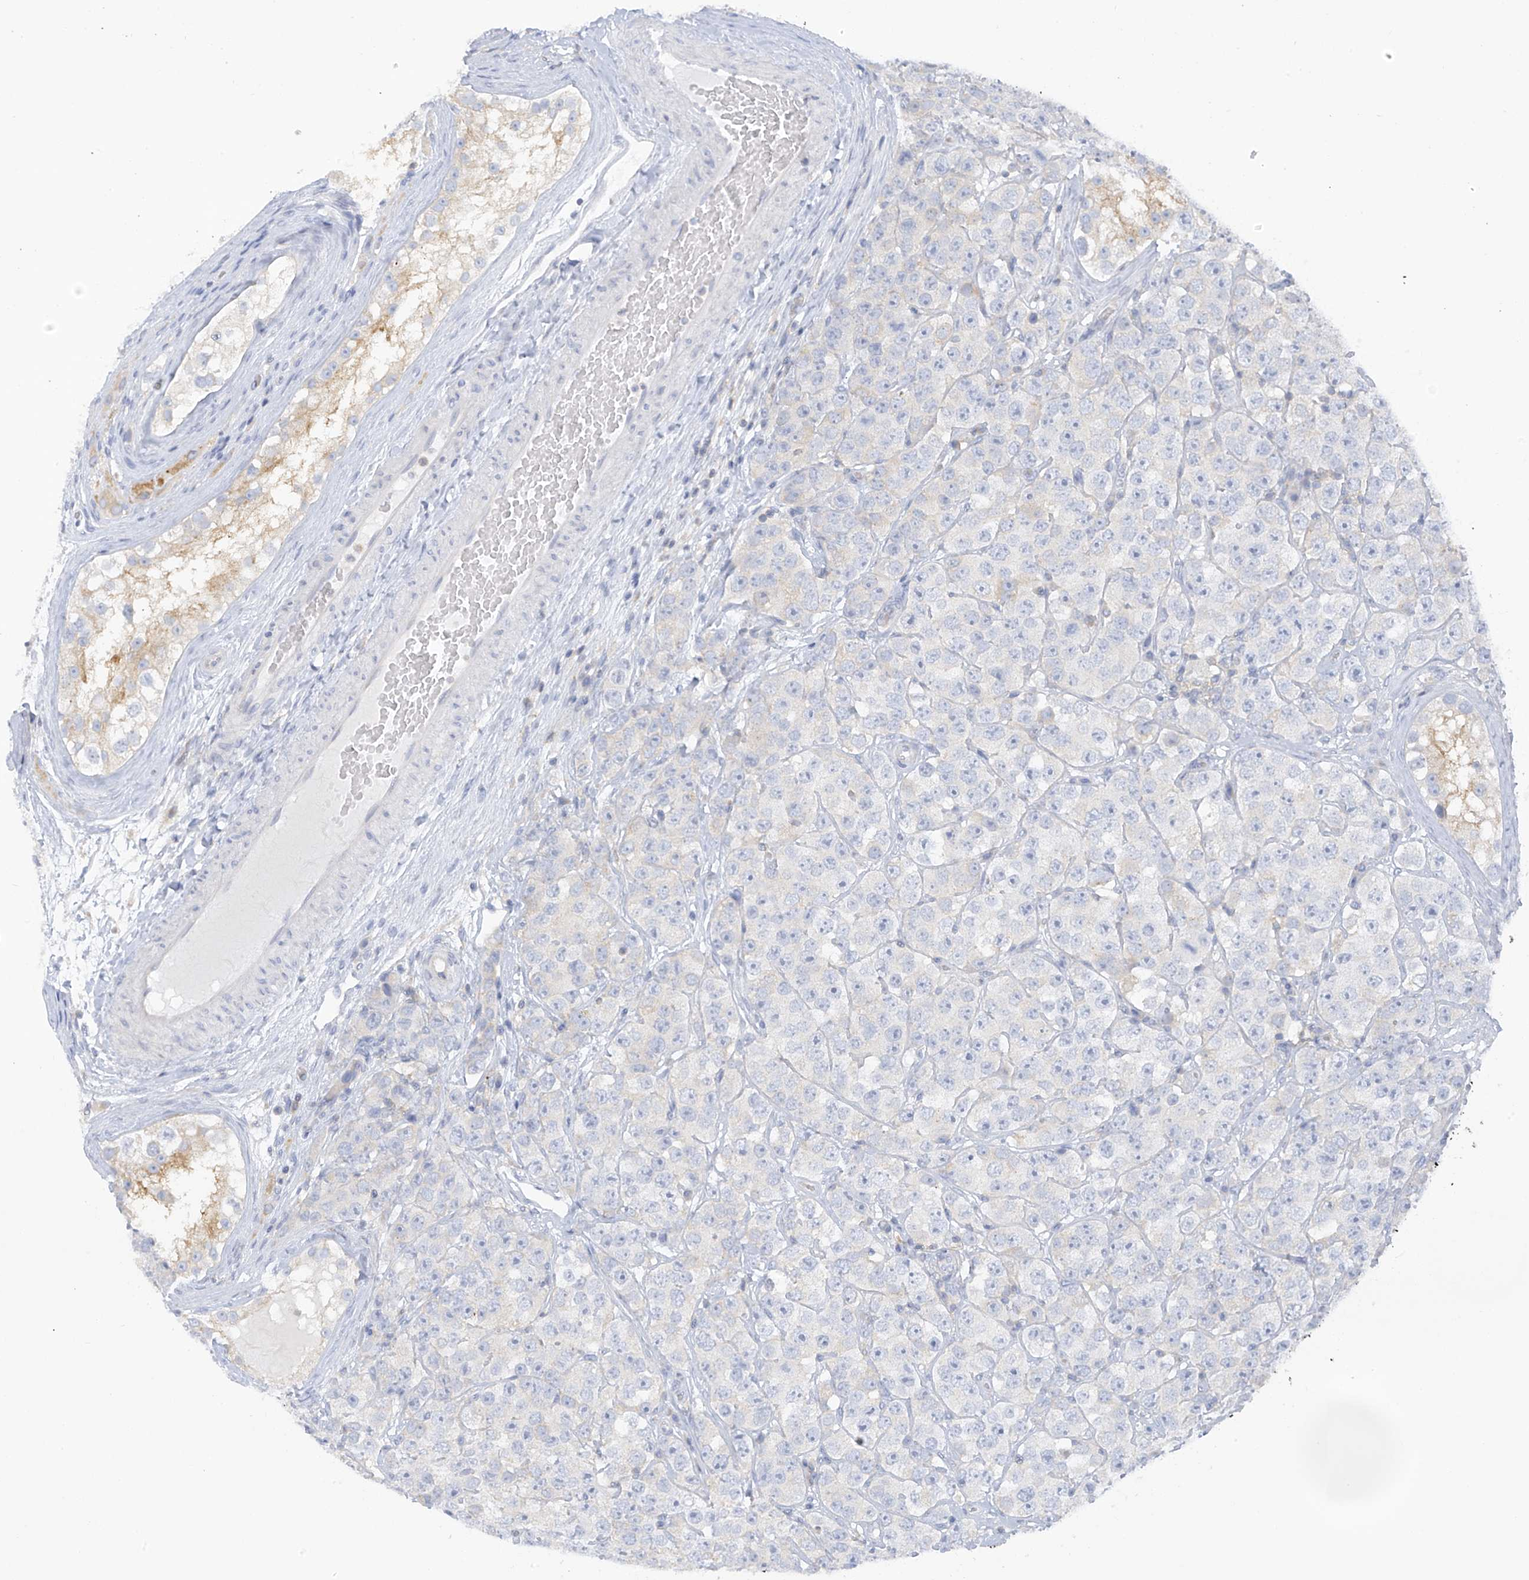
{"staining": {"intensity": "negative", "quantity": "none", "location": "none"}, "tissue": "testis cancer", "cell_type": "Tumor cells", "image_type": "cancer", "snomed": [{"axis": "morphology", "description": "Seminoma, NOS"}, {"axis": "topography", "description": "Testis"}], "caption": "Immunohistochemical staining of seminoma (testis) exhibits no significant staining in tumor cells.", "gene": "SLC6A12", "patient": {"sex": "male", "age": 28}}